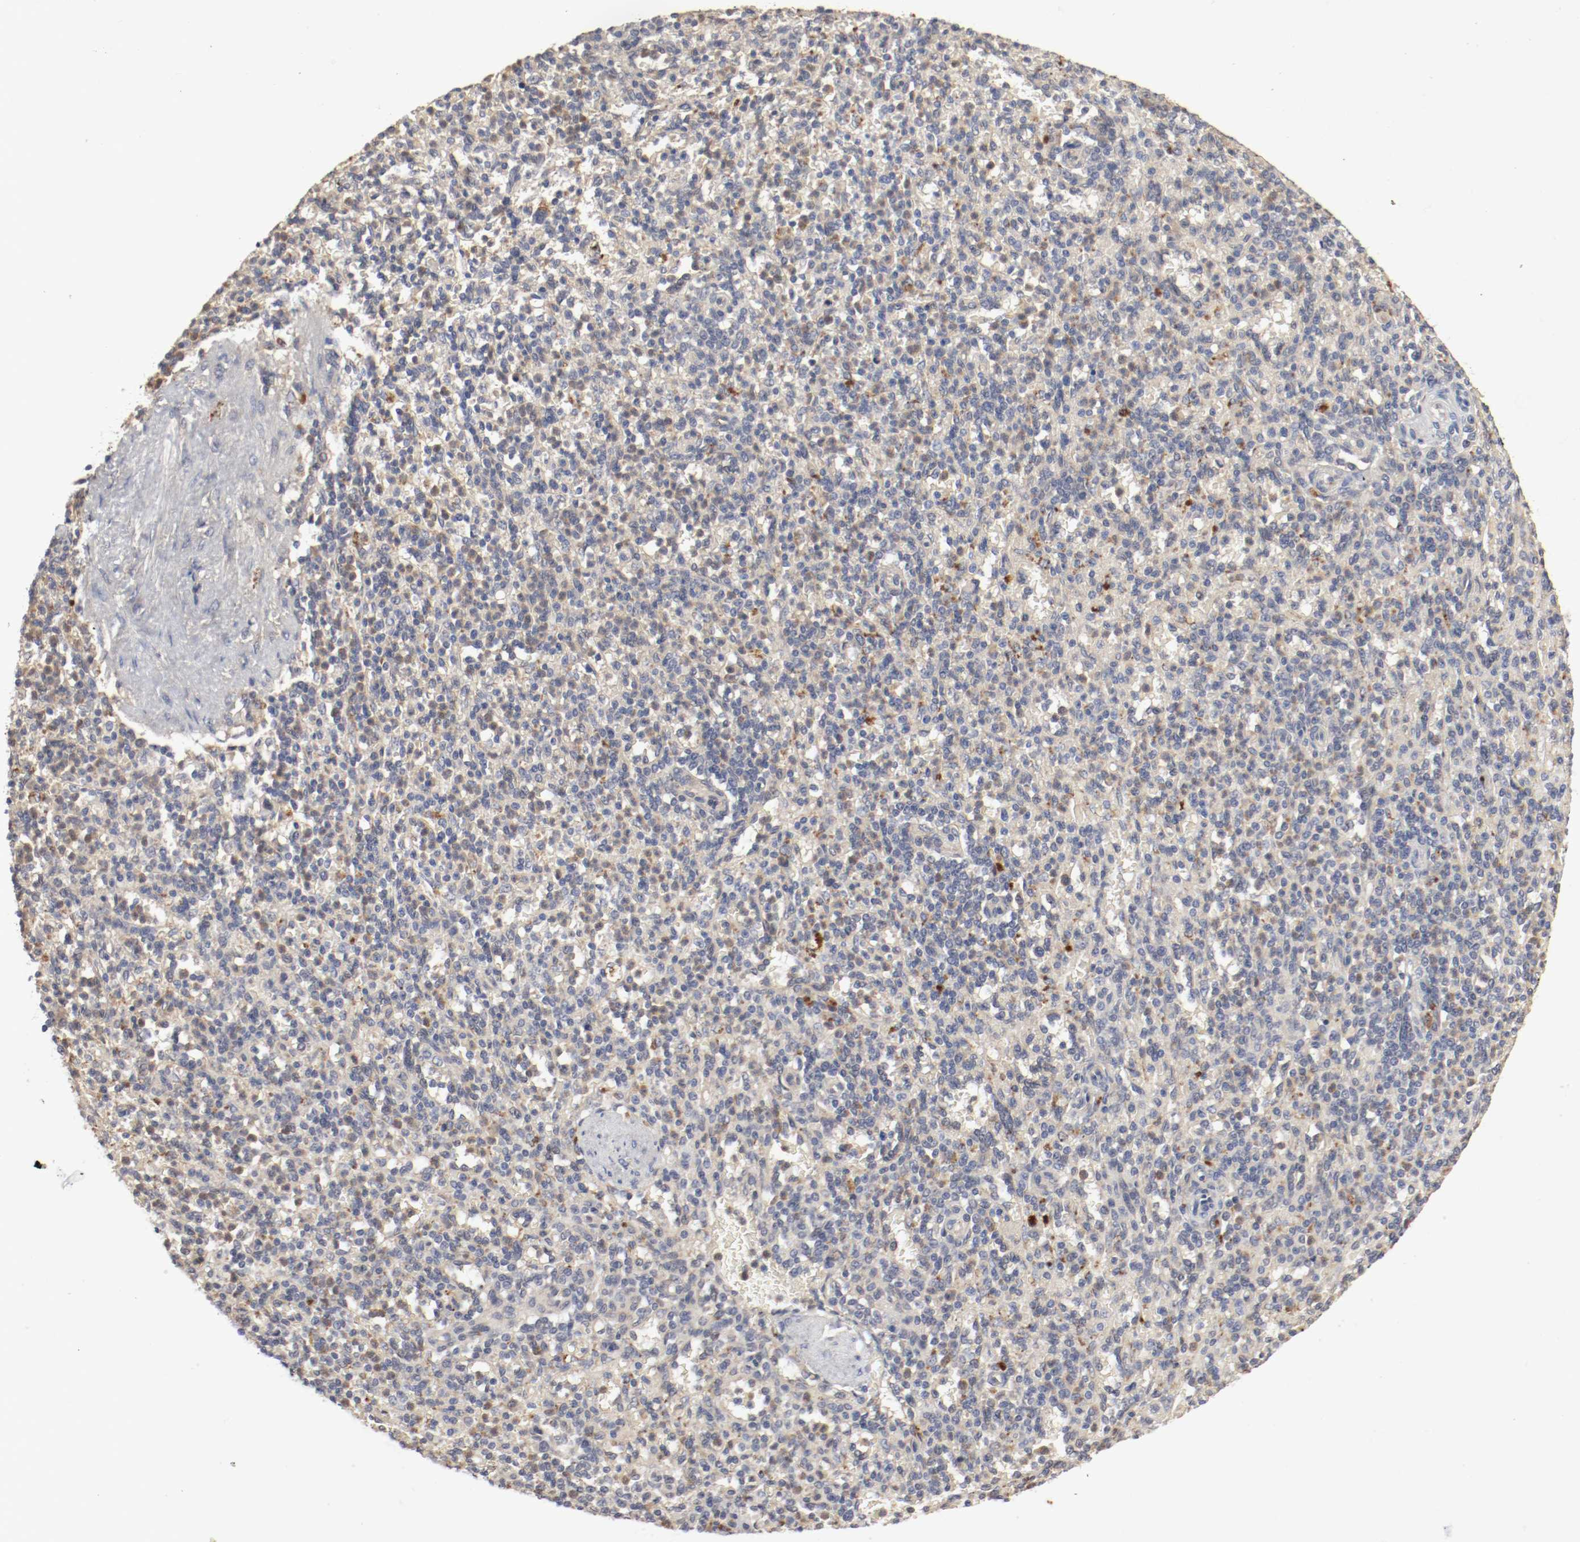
{"staining": {"intensity": "weak", "quantity": "25%-75%", "location": "cytoplasmic/membranous"}, "tissue": "spleen", "cell_type": "Cells in red pulp", "image_type": "normal", "snomed": [{"axis": "morphology", "description": "Normal tissue, NOS"}, {"axis": "topography", "description": "Spleen"}], "caption": "Immunohistochemical staining of unremarkable human spleen exhibits weak cytoplasmic/membranous protein expression in approximately 25%-75% of cells in red pulp.", "gene": "REN", "patient": {"sex": "female", "age": 74}}